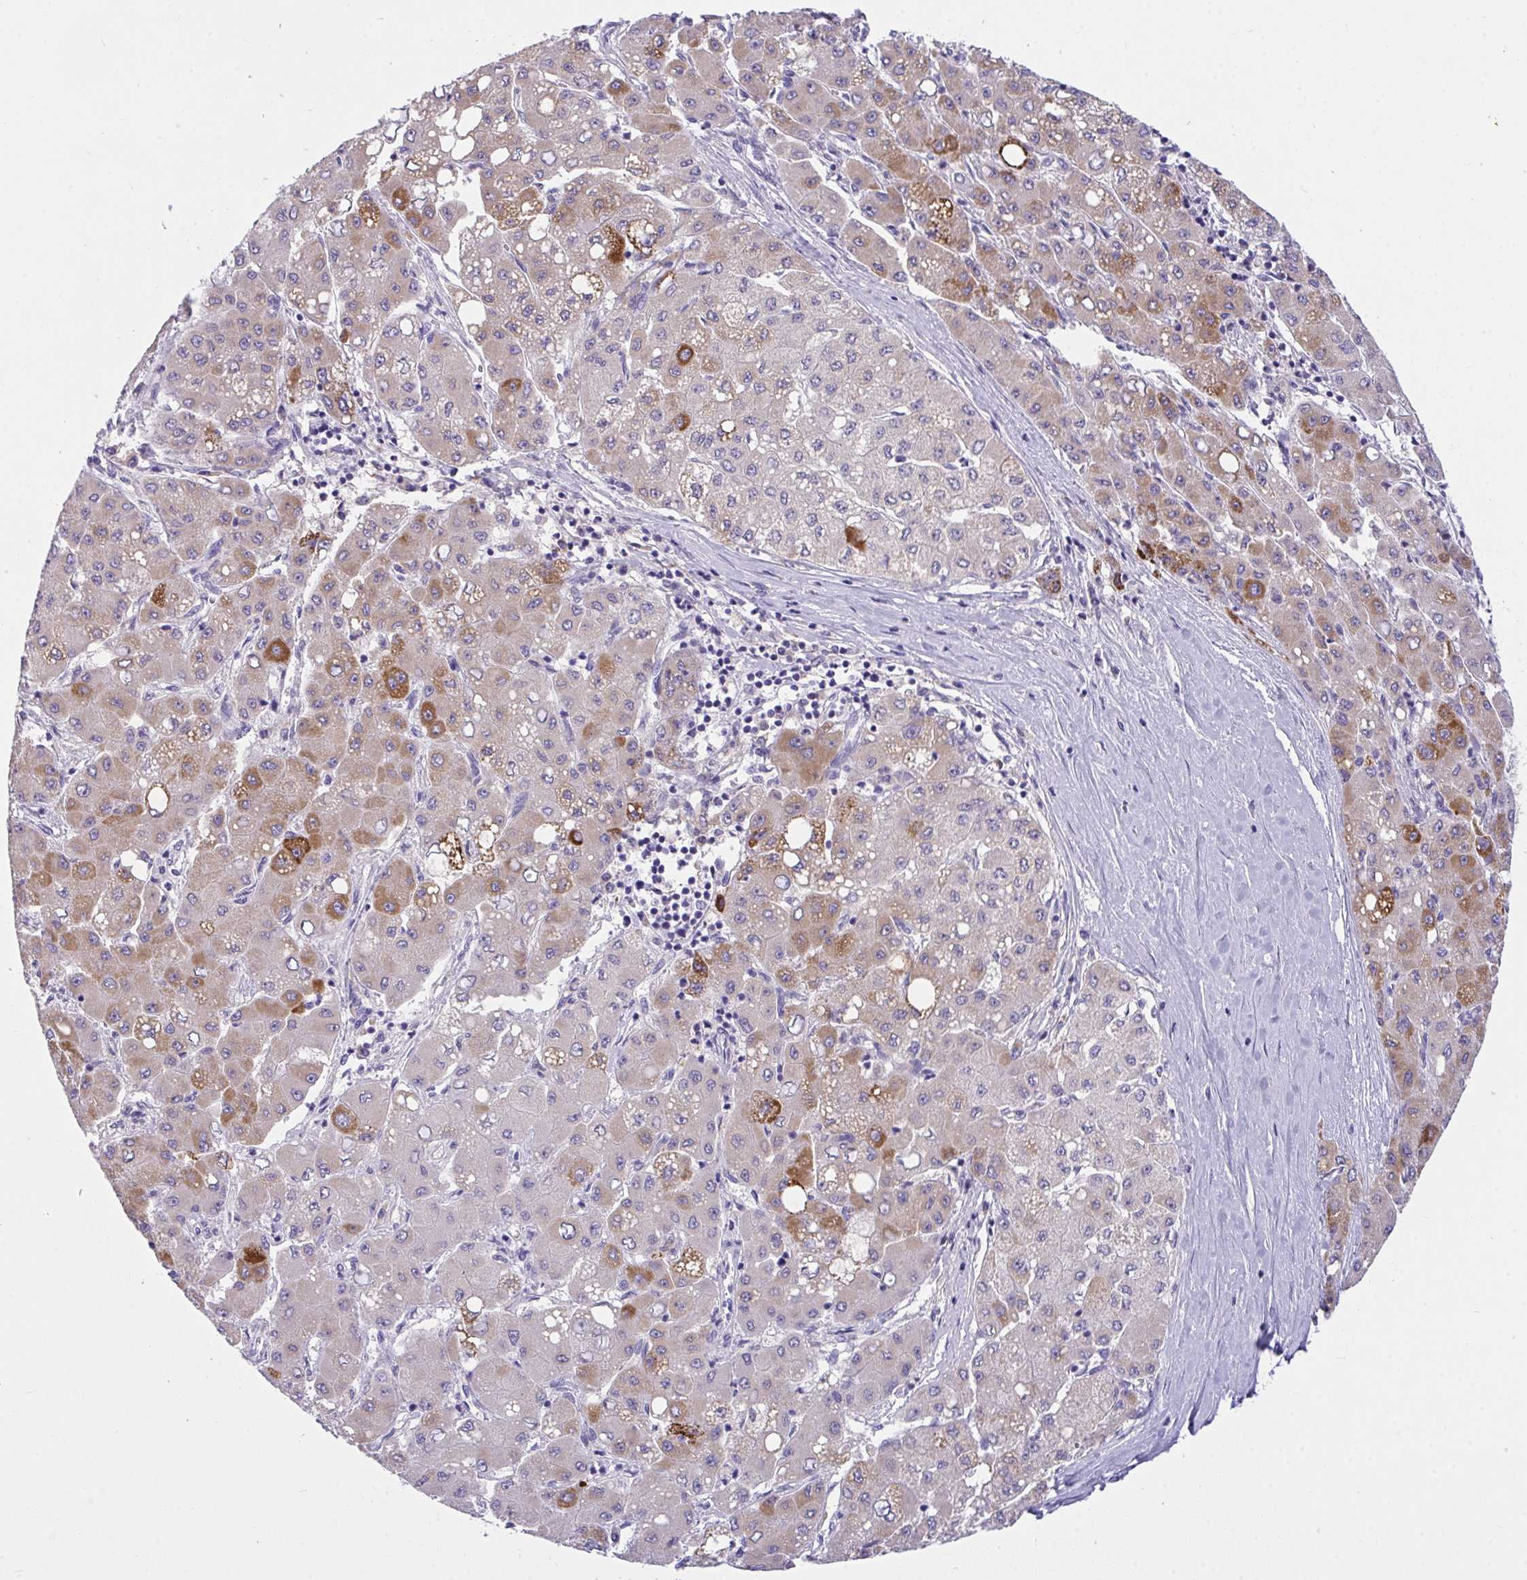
{"staining": {"intensity": "moderate", "quantity": "25%-75%", "location": "cytoplasmic/membranous"}, "tissue": "liver cancer", "cell_type": "Tumor cells", "image_type": "cancer", "snomed": [{"axis": "morphology", "description": "Carcinoma, Hepatocellular, NOS"}, {"axis": "topography", "description": "Liver"}], "caption": "The image demonstrates a brown stain indicating the presence of a protein in the cytoplasmic/membranous of tumor cells in liver hepatocellular carcinoma.", "gene": "SEMA6B", "patient": {"sex": "male", "age": 40}}